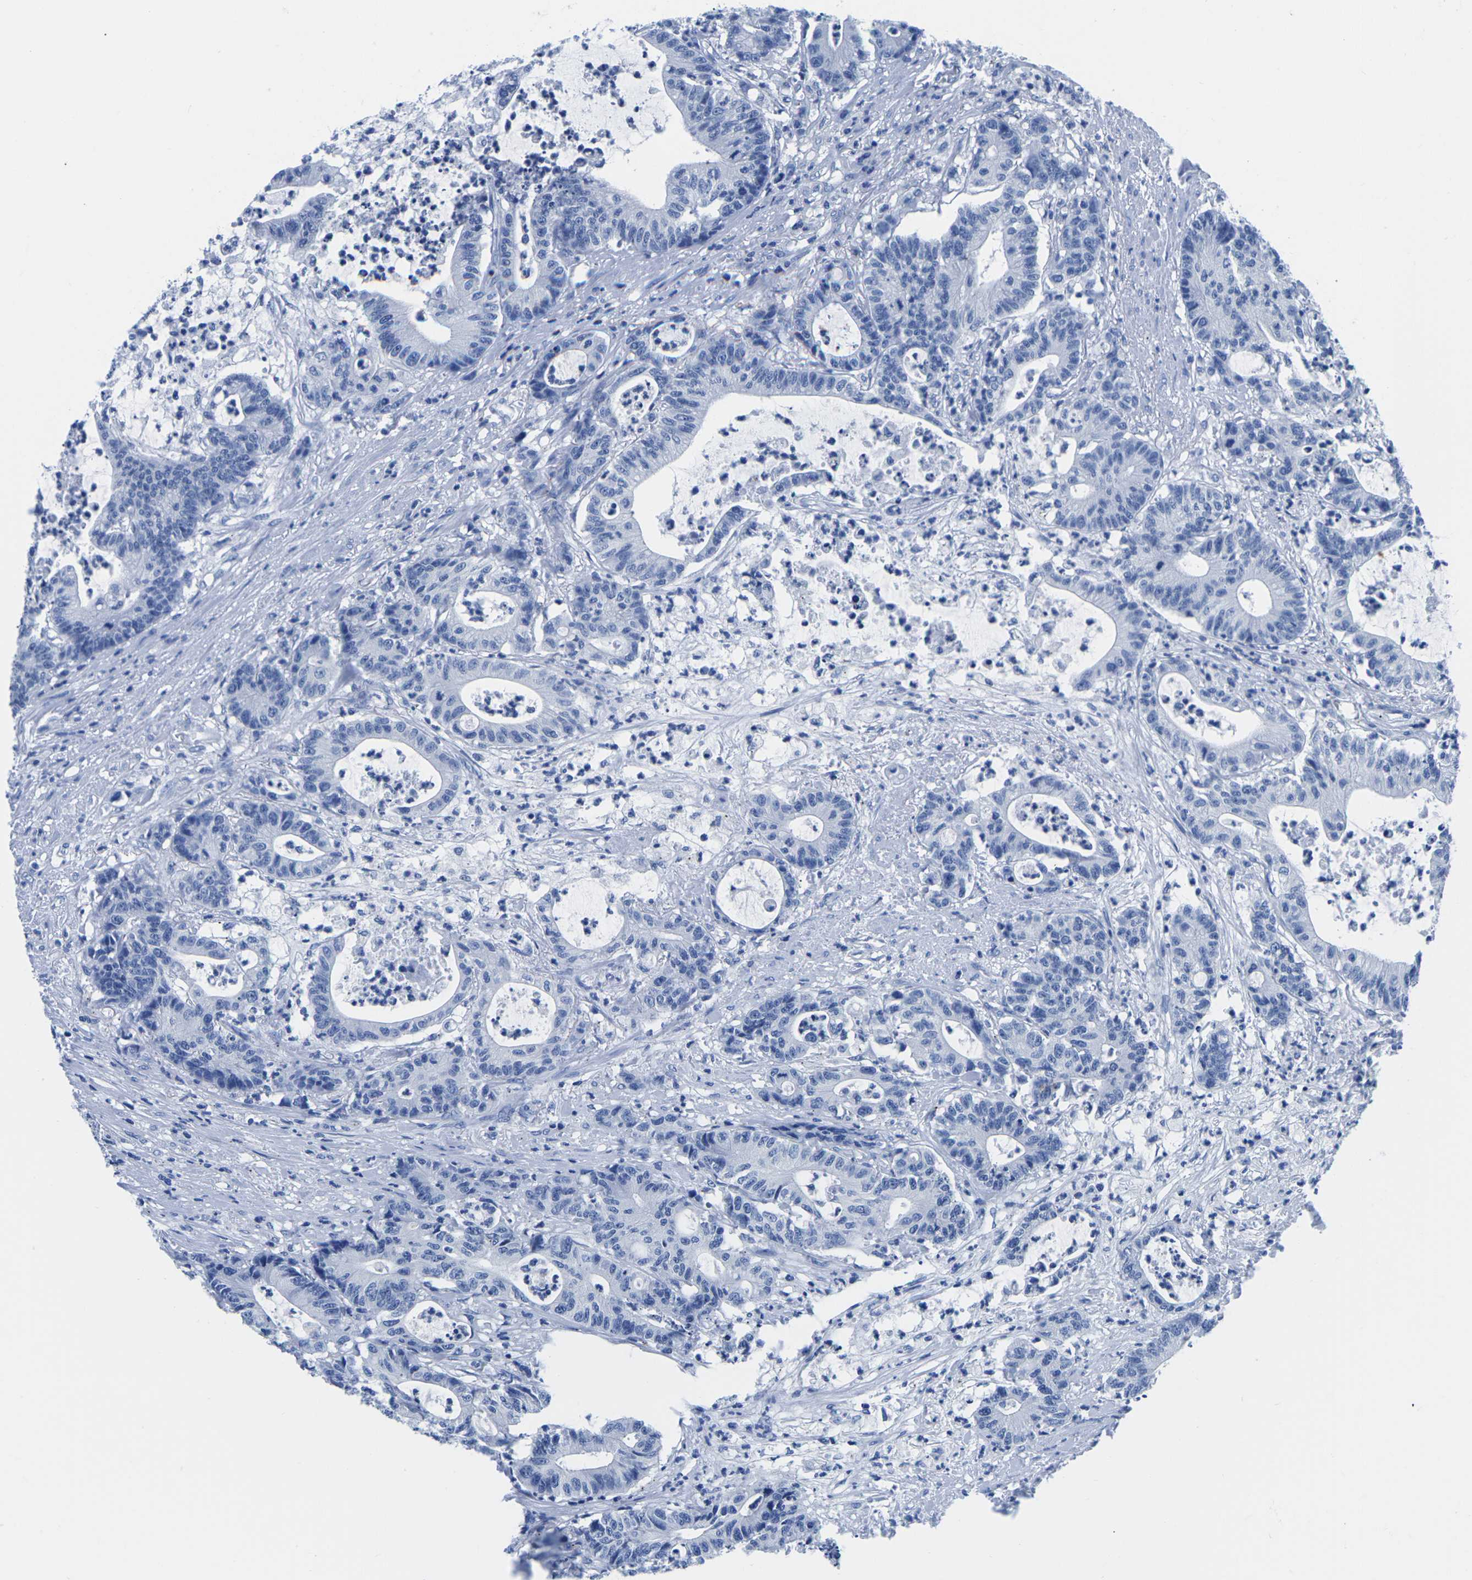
{"staining": {"intensity": "negative", "quantity": "none", "location": "none"}, "tissue": "colorectal cancer", "cell_type": "Tumor cells", "image_type": "cancer", "snomed": [{"axis": "morphology", "description": "Adenocarcinoma, NOS"}, {"axis": "topography", "description": "Colon"}], "caption": "Tumor cells are negative for brown protein staining in colorectal adenocarcinoma.", "gene": "CYP1A2", "patient": {"sex": "female", "age": 84}}